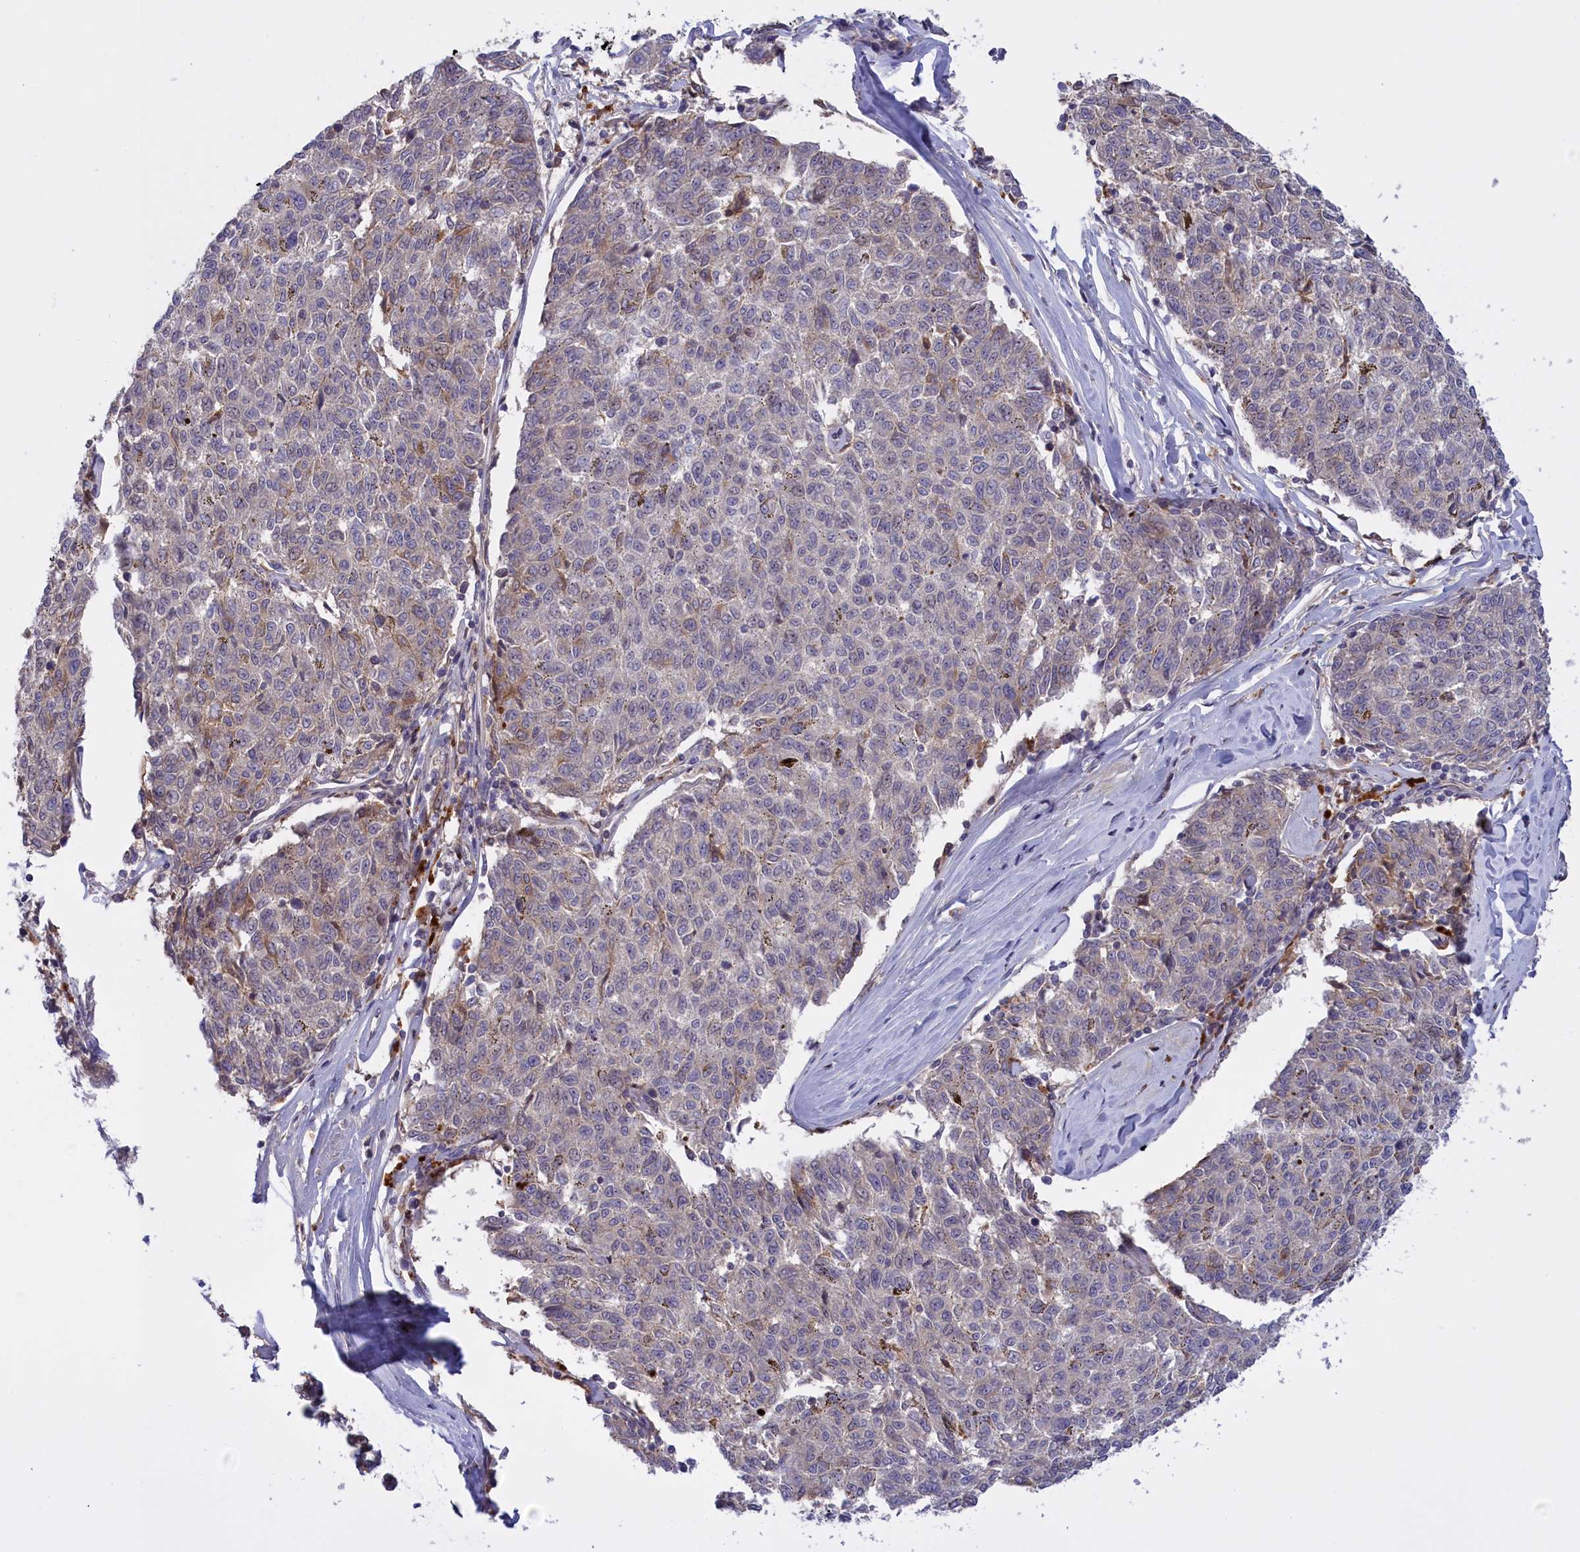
{"staining": {"intensity": "negative", "quantity": "none", "location": "none"}, "tissue": "melanoma", "cell_type": "Tumor cells", "image_type": "cancer", "snomed": [{"axis": "morphology", "description": "Malignant melanoma, NOS"}, {"axis": "topography", "description": "Skin"}], "caption": "IHC photomicrograph of neoplastic tissue: malignant melanoma stained with DAB exhibits no significant protein positivity in tumor cells.", "gene": "RRAD", "patient": {"sex": "female", "age": 72}}